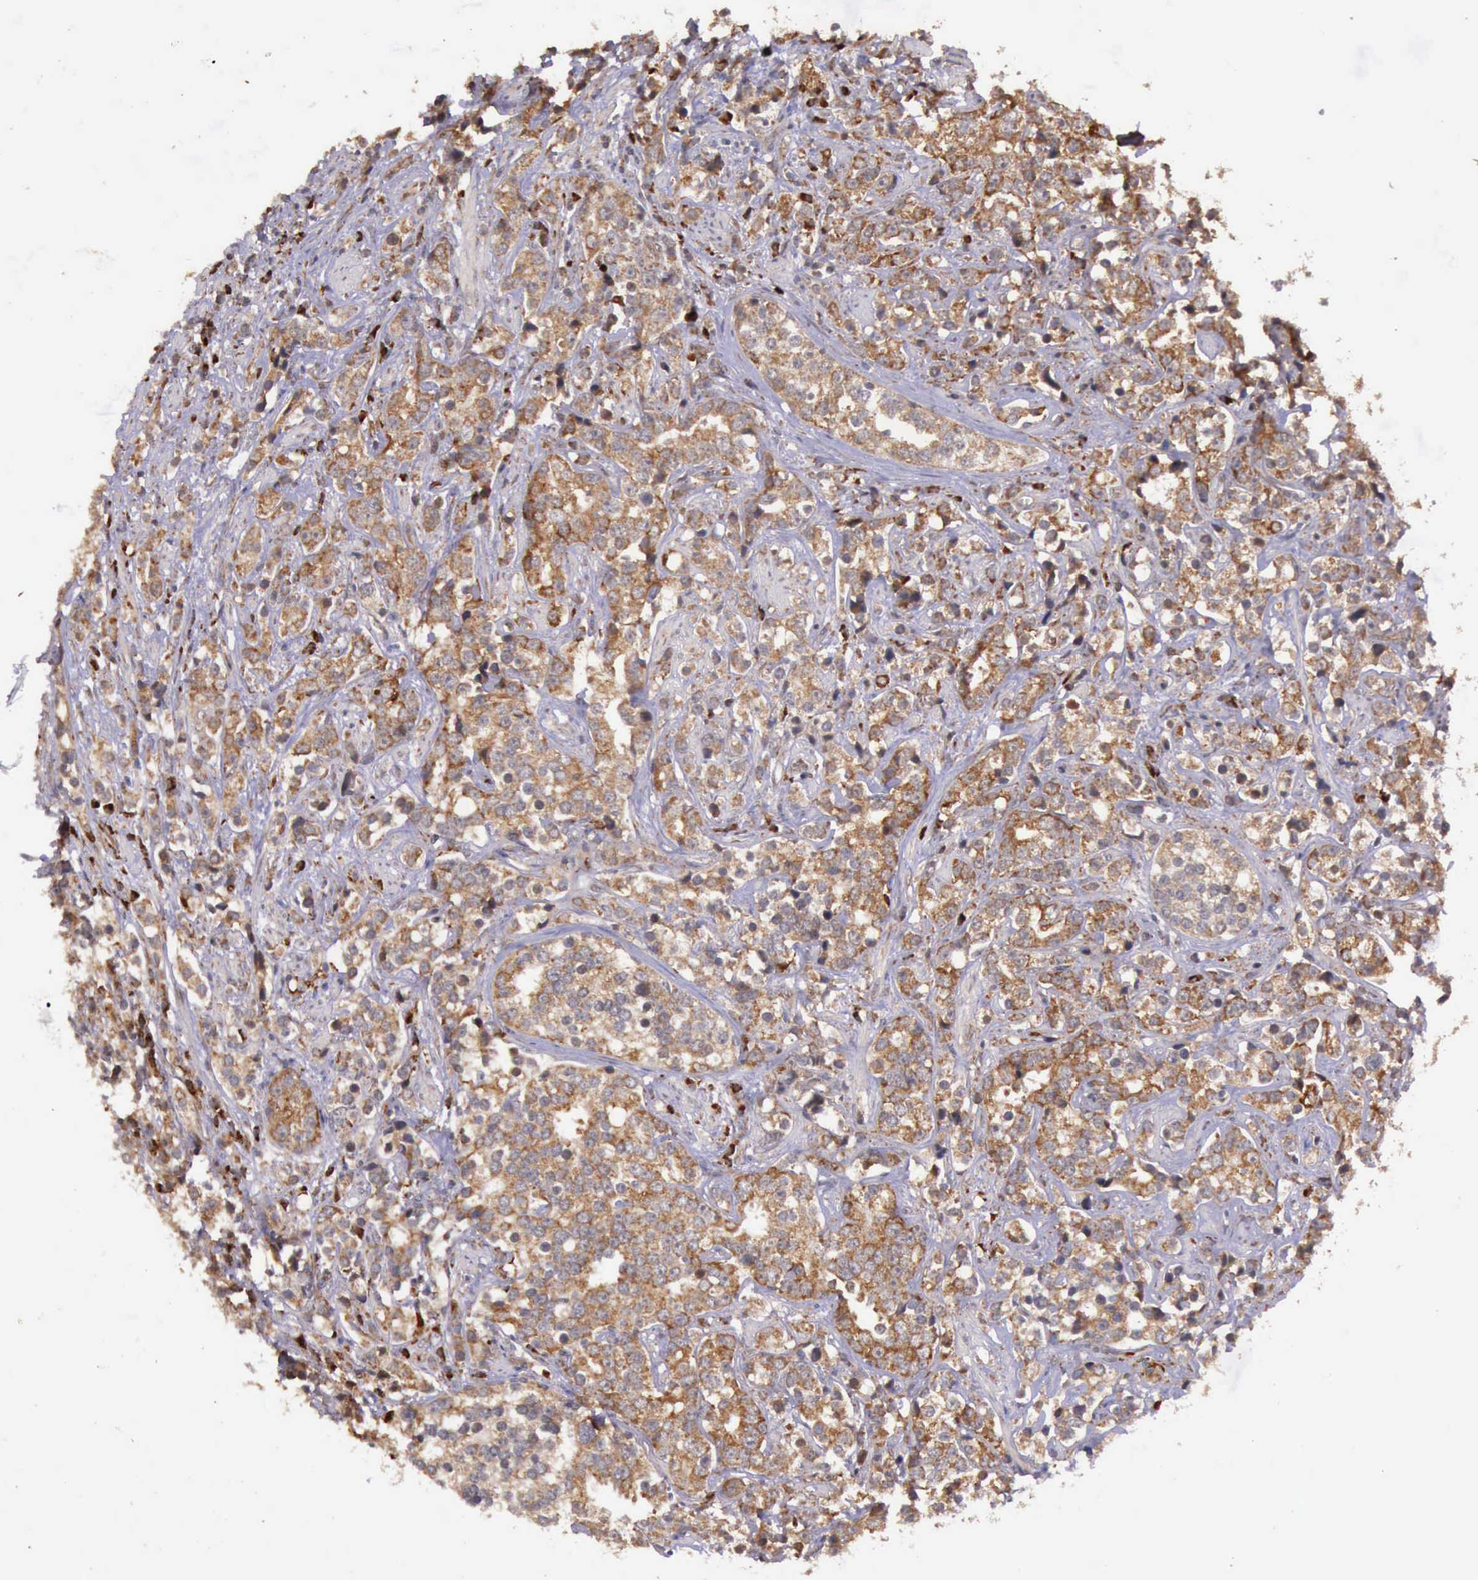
{"staining": {"intensity": "moderate", "quantity": ">75%", "location": "cytoplasmic/membranous"}, "tissue": "prostate cancer", "cell_type": "Tumor cells", "image_type": "cancer", "snomed": [{"axis": "morphology", "description": "Adenocarcinoma, High grade"}, {"axis": "topography", "description": "Prostate"}], "caption": "Human high-grade adenocarcinoma (prostate) stained with a protein marker shows moderate staining in tumor cells.", "gene": "ARMCX3", "patient": {"sex": "male", "age": 71}}